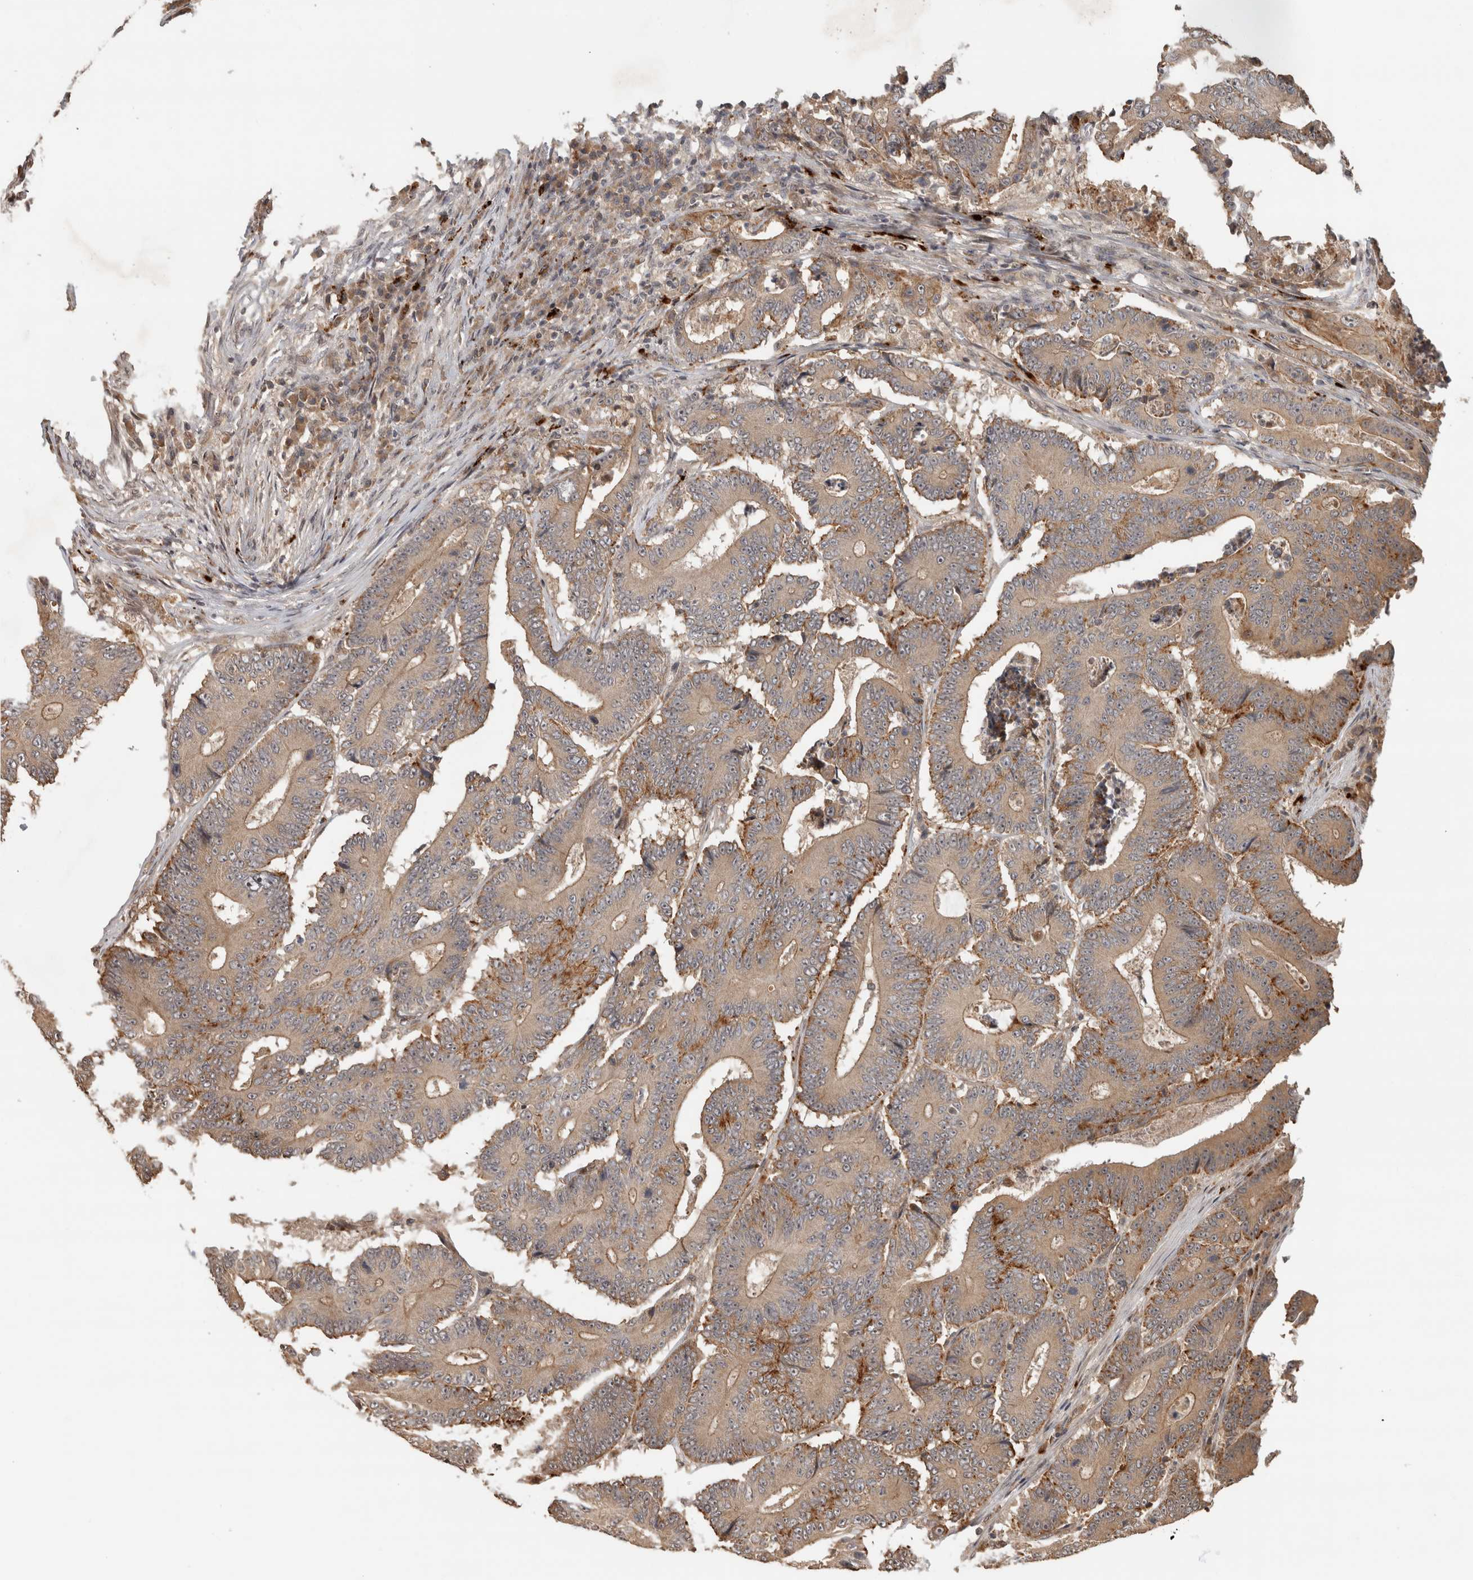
{"staining": {"intensity": "moderate", "quantity": ">75%", "location": "cytoplasmic/membranous"}, "tissue": "colorectal cancer", "cell_type": "Tumor cells", "image_type": "cancer", "snomed": [{"axis": "morphology", "description": "Adenocarcinoma, NOS"}, {"axis": "topography", "description": "Colon"}], "caption": "This photomicrograph reveals immunohistochemistry (IHC) staining of colorectal cancer (adenocarcinoma), with medium moderate cytoplasmic/membranous positivity in approximately >75% of tumor cells.", "gene": "PITPNC1", "patient": {"sex": "male", "age": 83}}